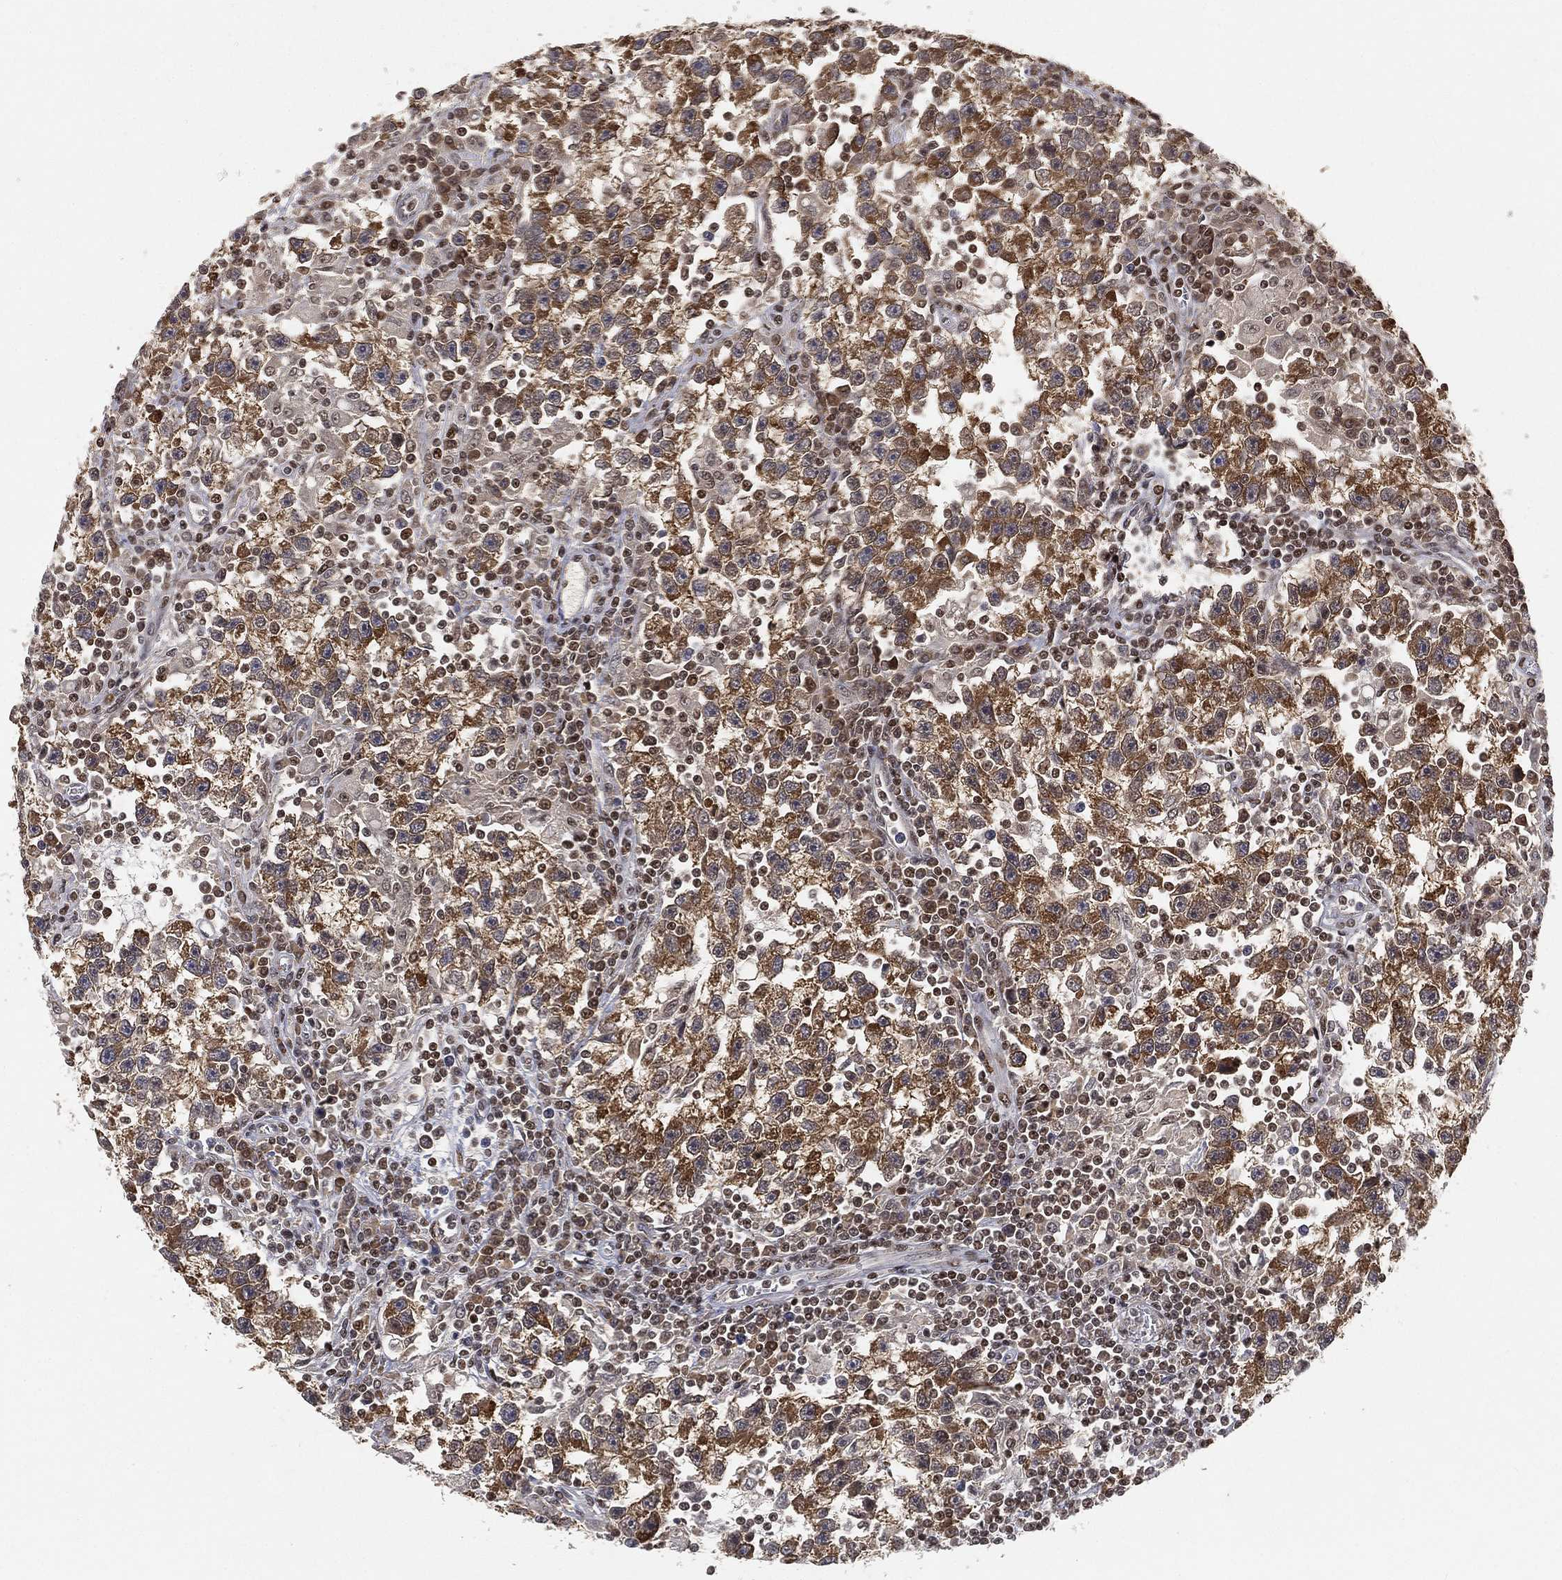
{"staining": {"intensity": "strong", "quantity": ">75%", "location": "cytoplasmic/membranous"}, "tissue": "testis cancer", "cell_type": "Tumor cells", "image_type": "cancer", "snomed": [{"axis": "morphology", "description": "Seminoma, NOS"}, {"axis": "topography", "description": "Testis"}], "caption": "Testis cancer tissue displays strong cytoplasmic/membranous positivity in approximately >75% of tumor cells (DAB (3,3'-diaminobenzidine) = brown stain, brightfield microscopy at high magnification).", "gene": "CRTC3", "patient": {"sex": "male", "age": 47}}